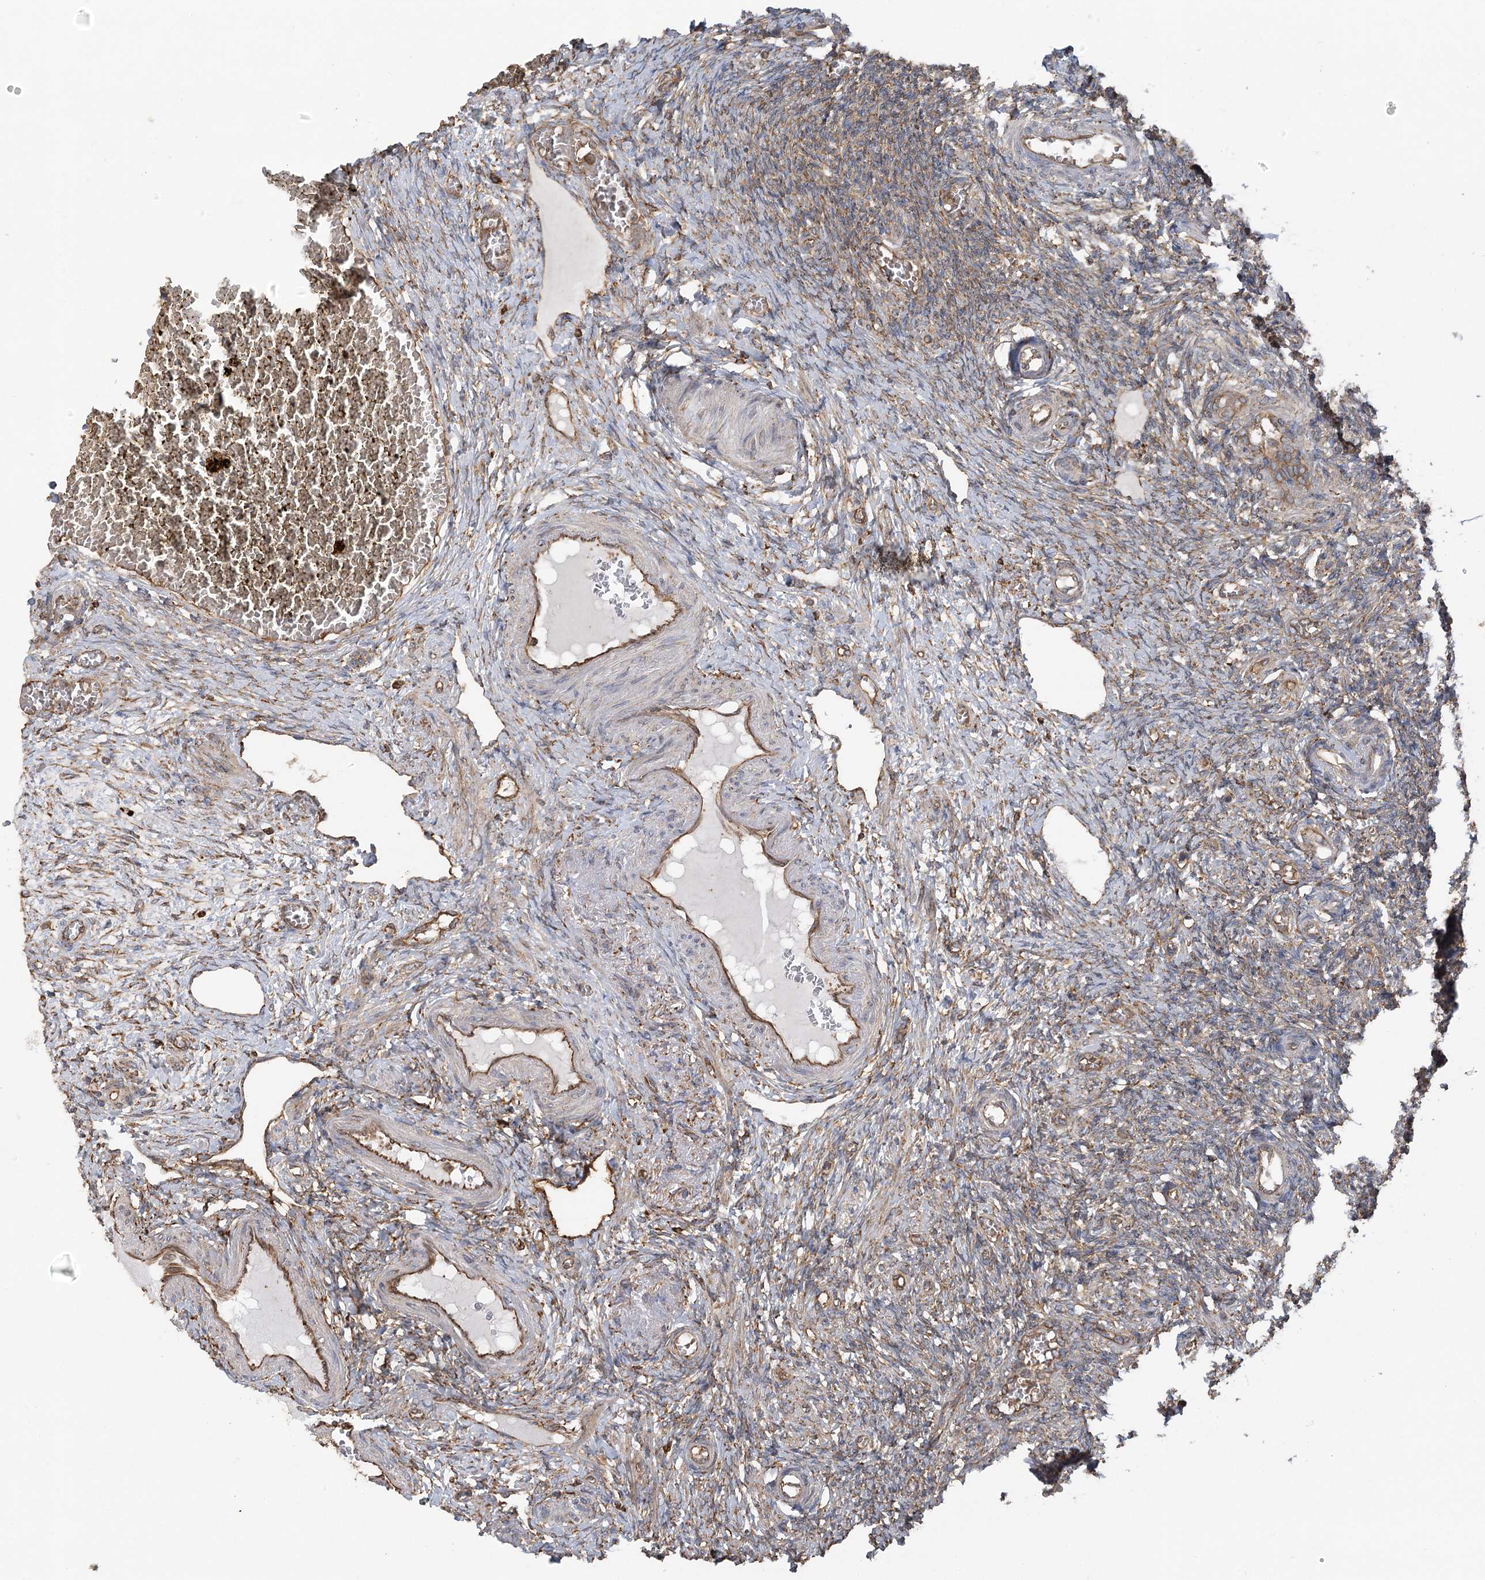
{"staining": {"intensity": "moderate", "quantity": "25%-75%", "location": "cytoplasmic/membranous"}, "tissue": "ovary", "cell_type": "Ovarian stroma cells", "image_type": "normal", "snomed": [{"axis": "morphology", "description": "Normal tissue, NOS"}, {"axis": "topography", "description": "Ovary"}], "caption": "Moderate cytoplasmic/membranous expression for a protein is identified in approximately 25%-75% of ovarian stroma cells of normal ovary using immunohistochemistry.", "gene": "ACAP2", "patient": {"sex": "female", "age": 27}}